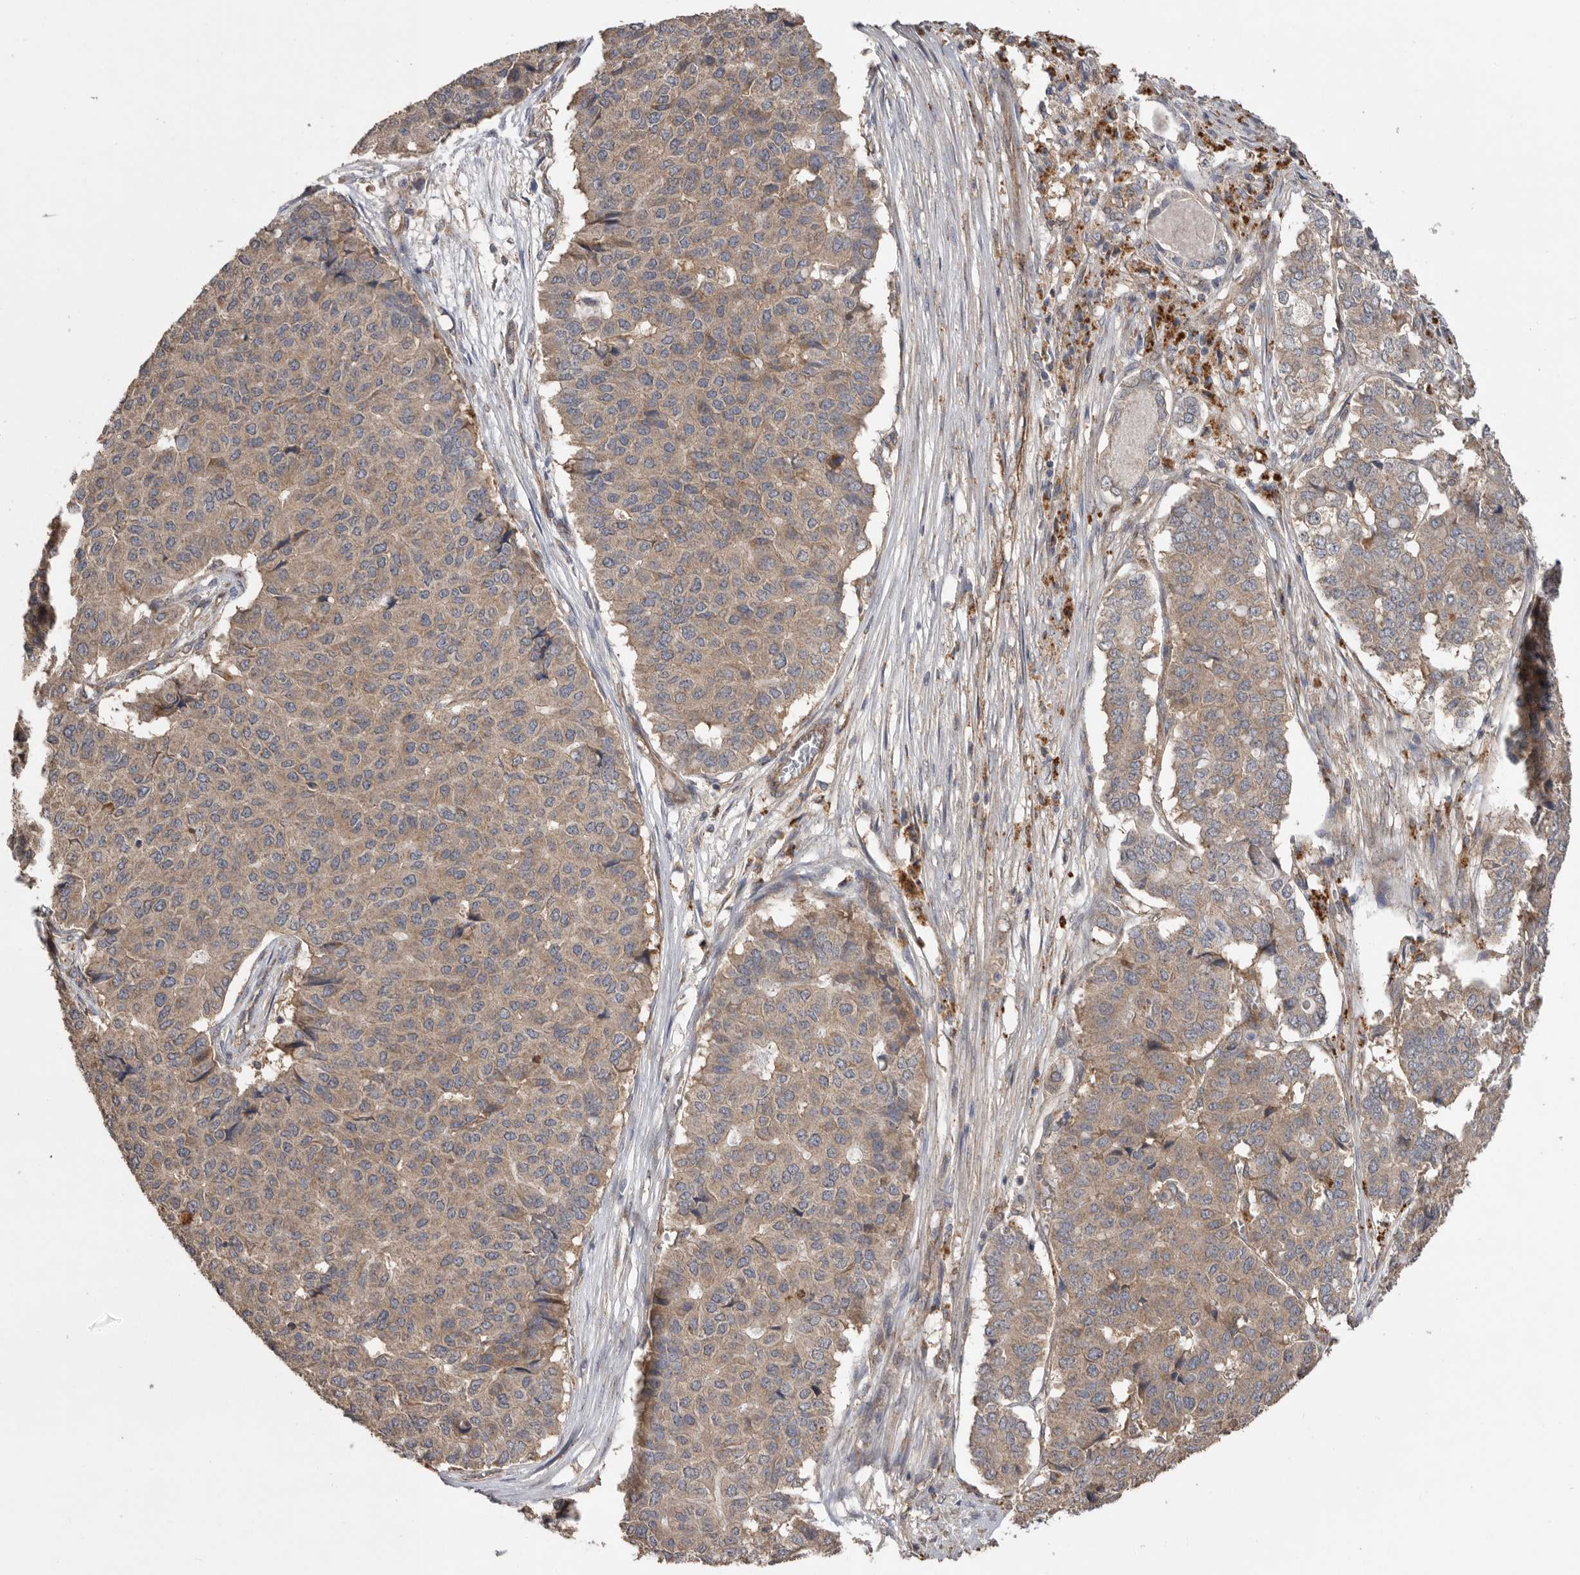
{"staining": {"intensity": "weak", "quantity": ">75%", "location": "cytoplasmic/membranous"}, "tissue": "pancreatic cancer", "cell_type": "Tumor cells", "image_type": "cancer", "snomed": [{"axis": "morphology", "description": "Adenocarcinoma, NOS"}, {"axis": "topography", "description": "Pancreas"}], "caption": "IHC (DAB) staining of pancreatic adenocarcinoma exhibits weak cytoplasmic/membranous protein expression in about >75% of tumor cells.", "gene": "PODXL2", "patient": {"sex": "male", "age": 50}}